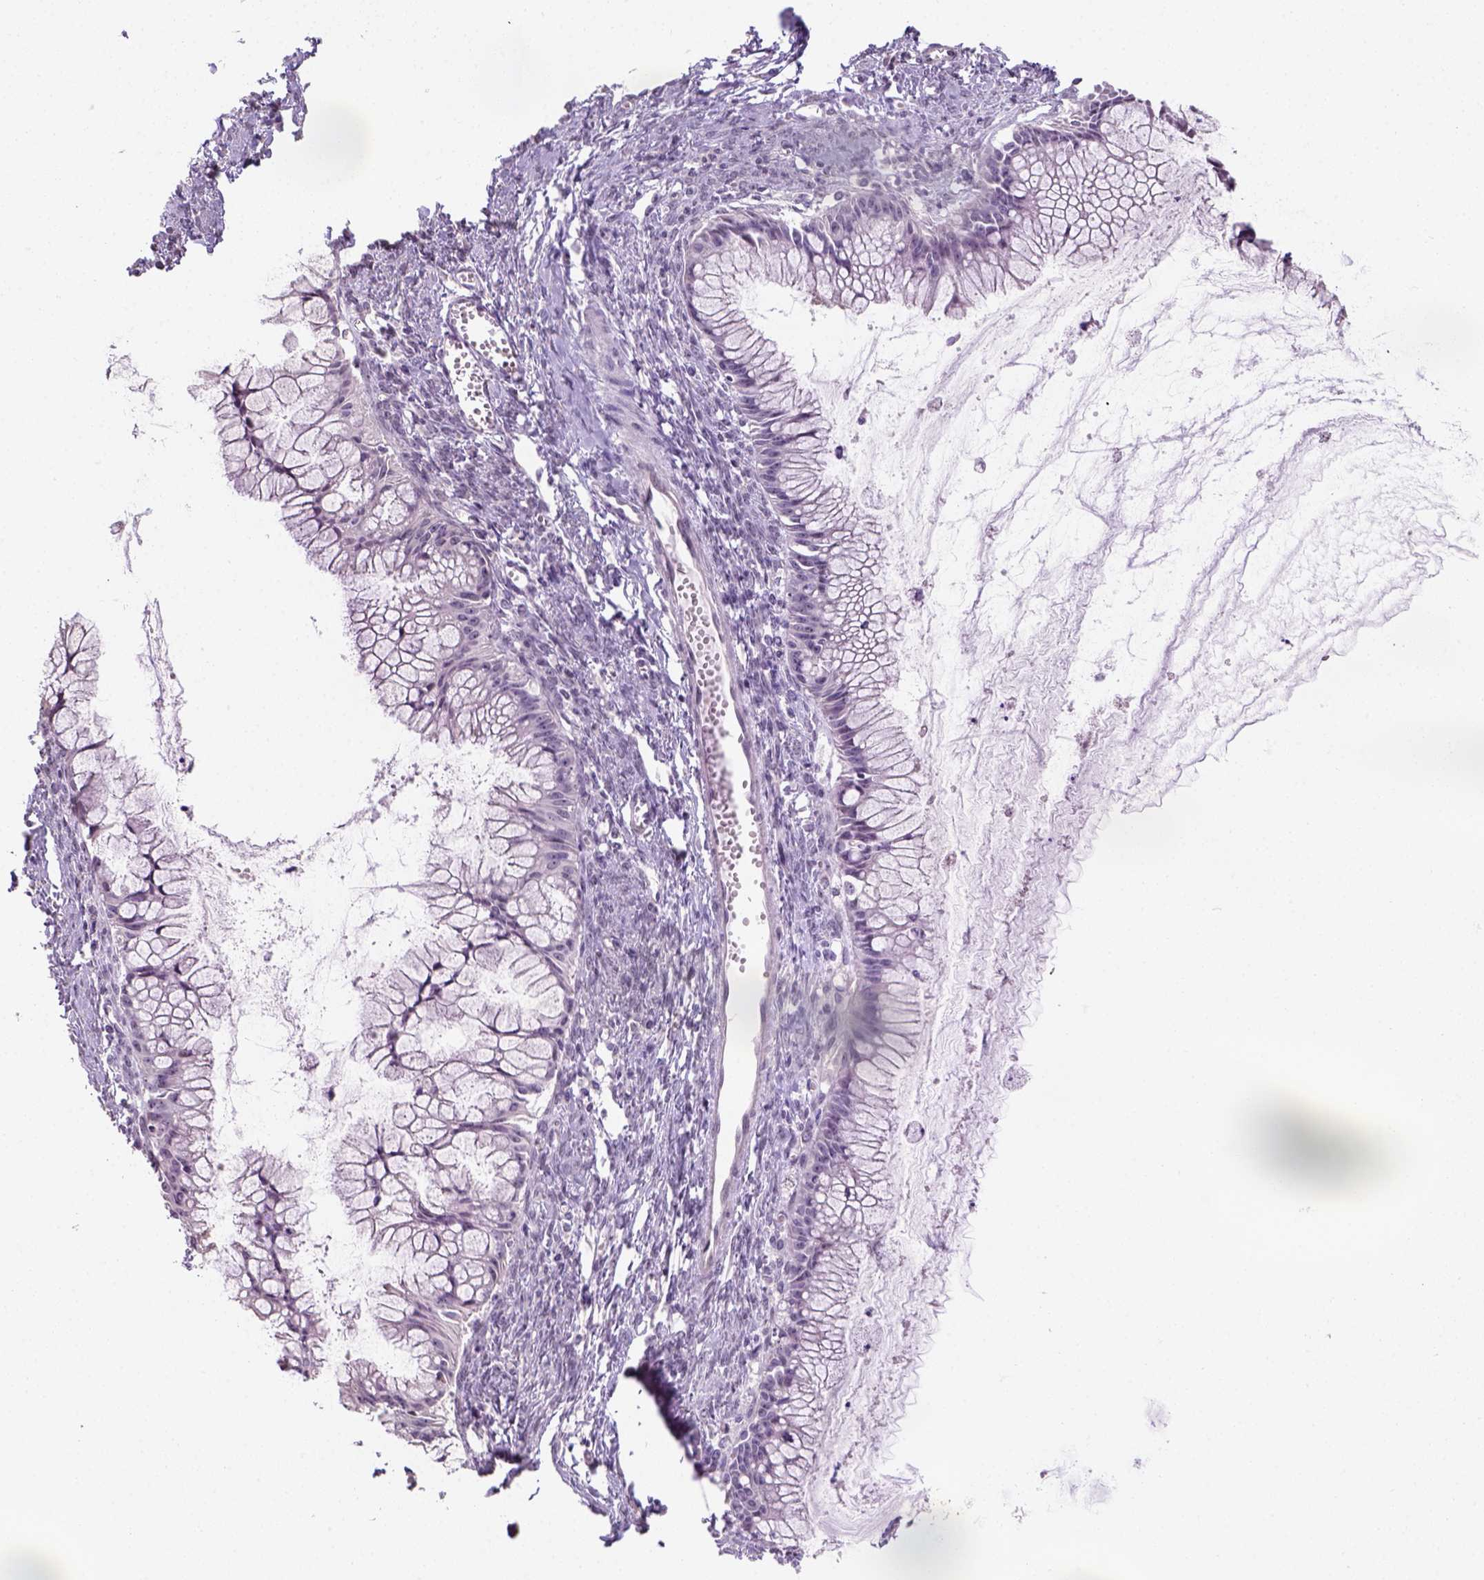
{"staining": {"intensity": "negative", "quantity": "none", "location": "none"}, "tissue": "ovarian cancer", "cell_type": "Tumor cells", "image_type": "cancer", "snomed": [{"axis": "morphology", "description": "Cystadenocarcinoma, mucinous, NOS"}, {"axis": "topography", "description": "Ovary"}], "caption": "Immunohistochemical staining of human ovarian cancer reveals no significant expression in tumor cells.", "gene": "DDX50", "patient": {"sex": "female", "age": 41}}